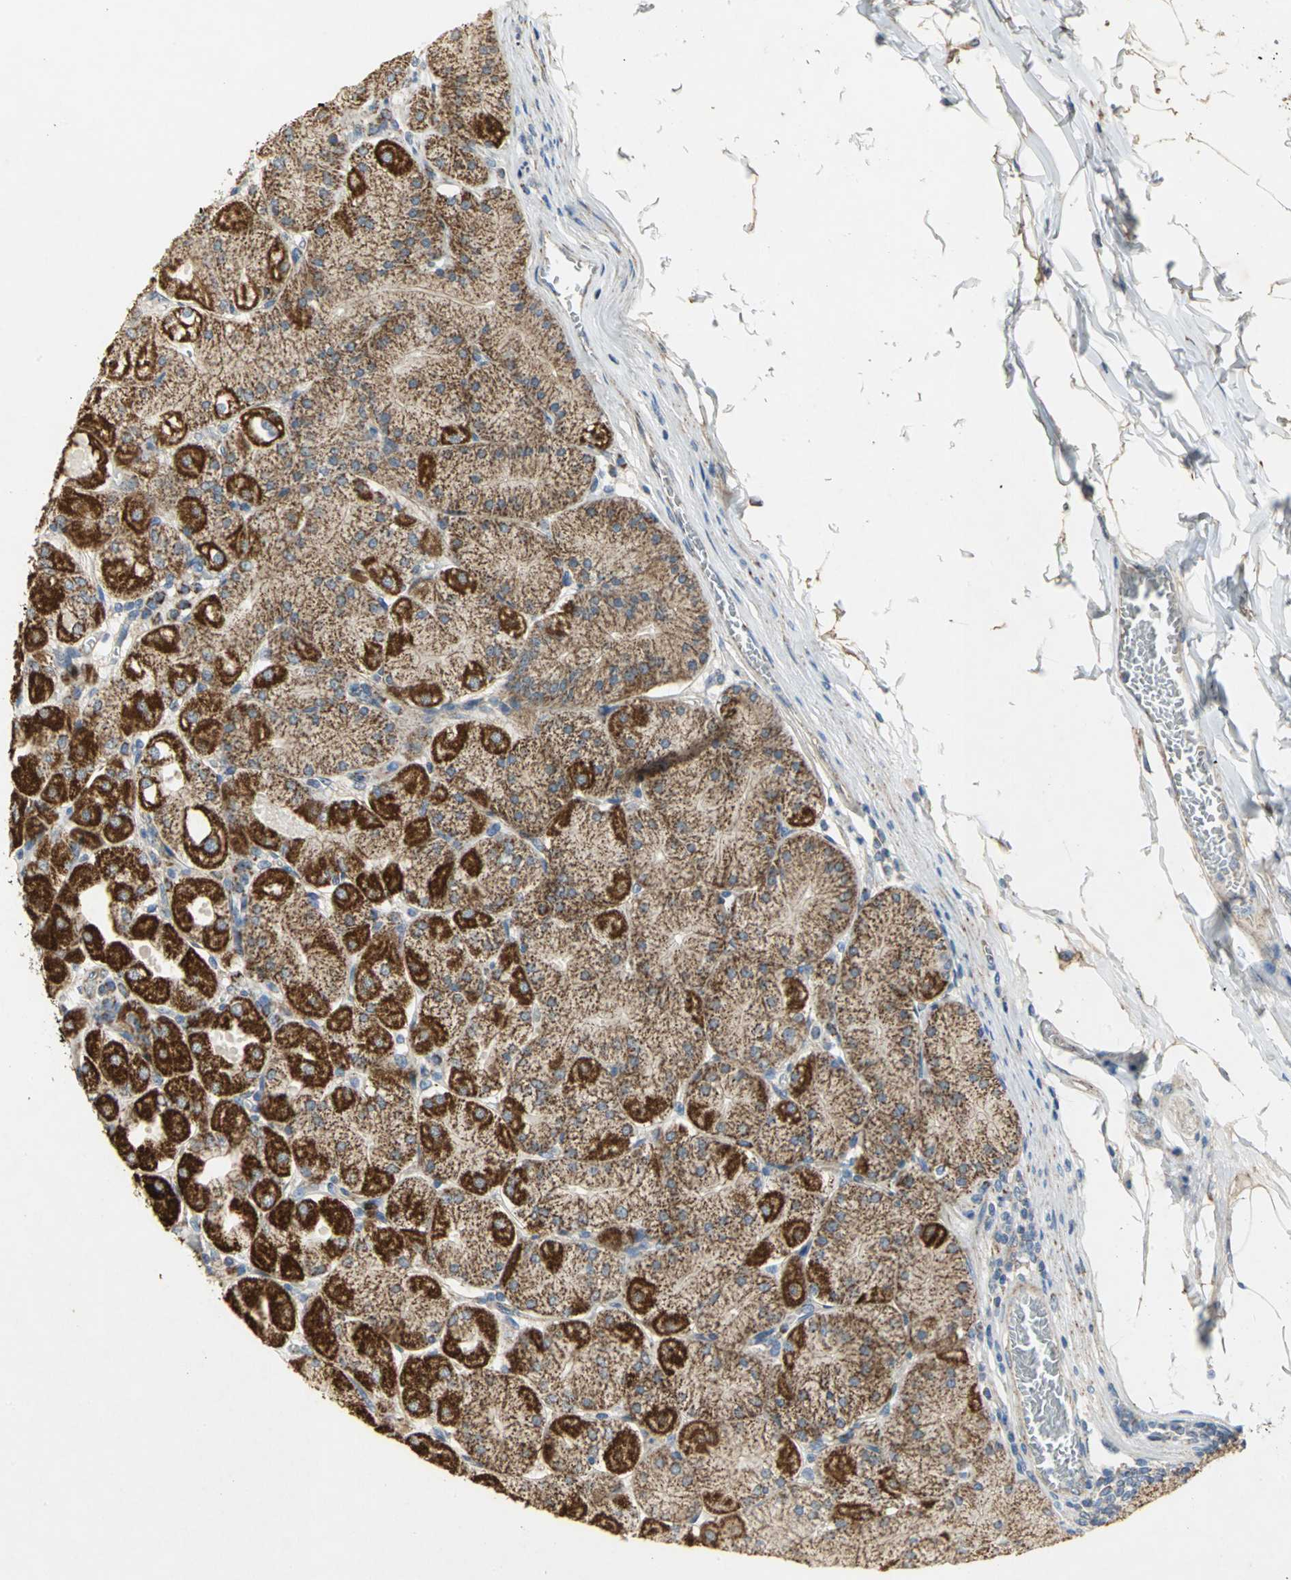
{"staining": {"intensity": "strong", "quantity": ">75%", "location": "cytoplasmic/membranous"}, "tissue": "stomach", "cell_type": "Glandular cells", "image_type": "normal", "snomed": [{"axis": "morphology", "description": "Normal tissue, NOS"}, {"axis": "topography", "description": "Stomach, upper"}], "caption": "A high-resolution photomicrograph shows immunohistochemistry (IHC) staining of normal stomach, which shows strong cytoplasmic/membranous expression in approximately >75% of glandular cells.", "gene": "NDUFB5", "patient": {"sex": "female", "age": 56}}